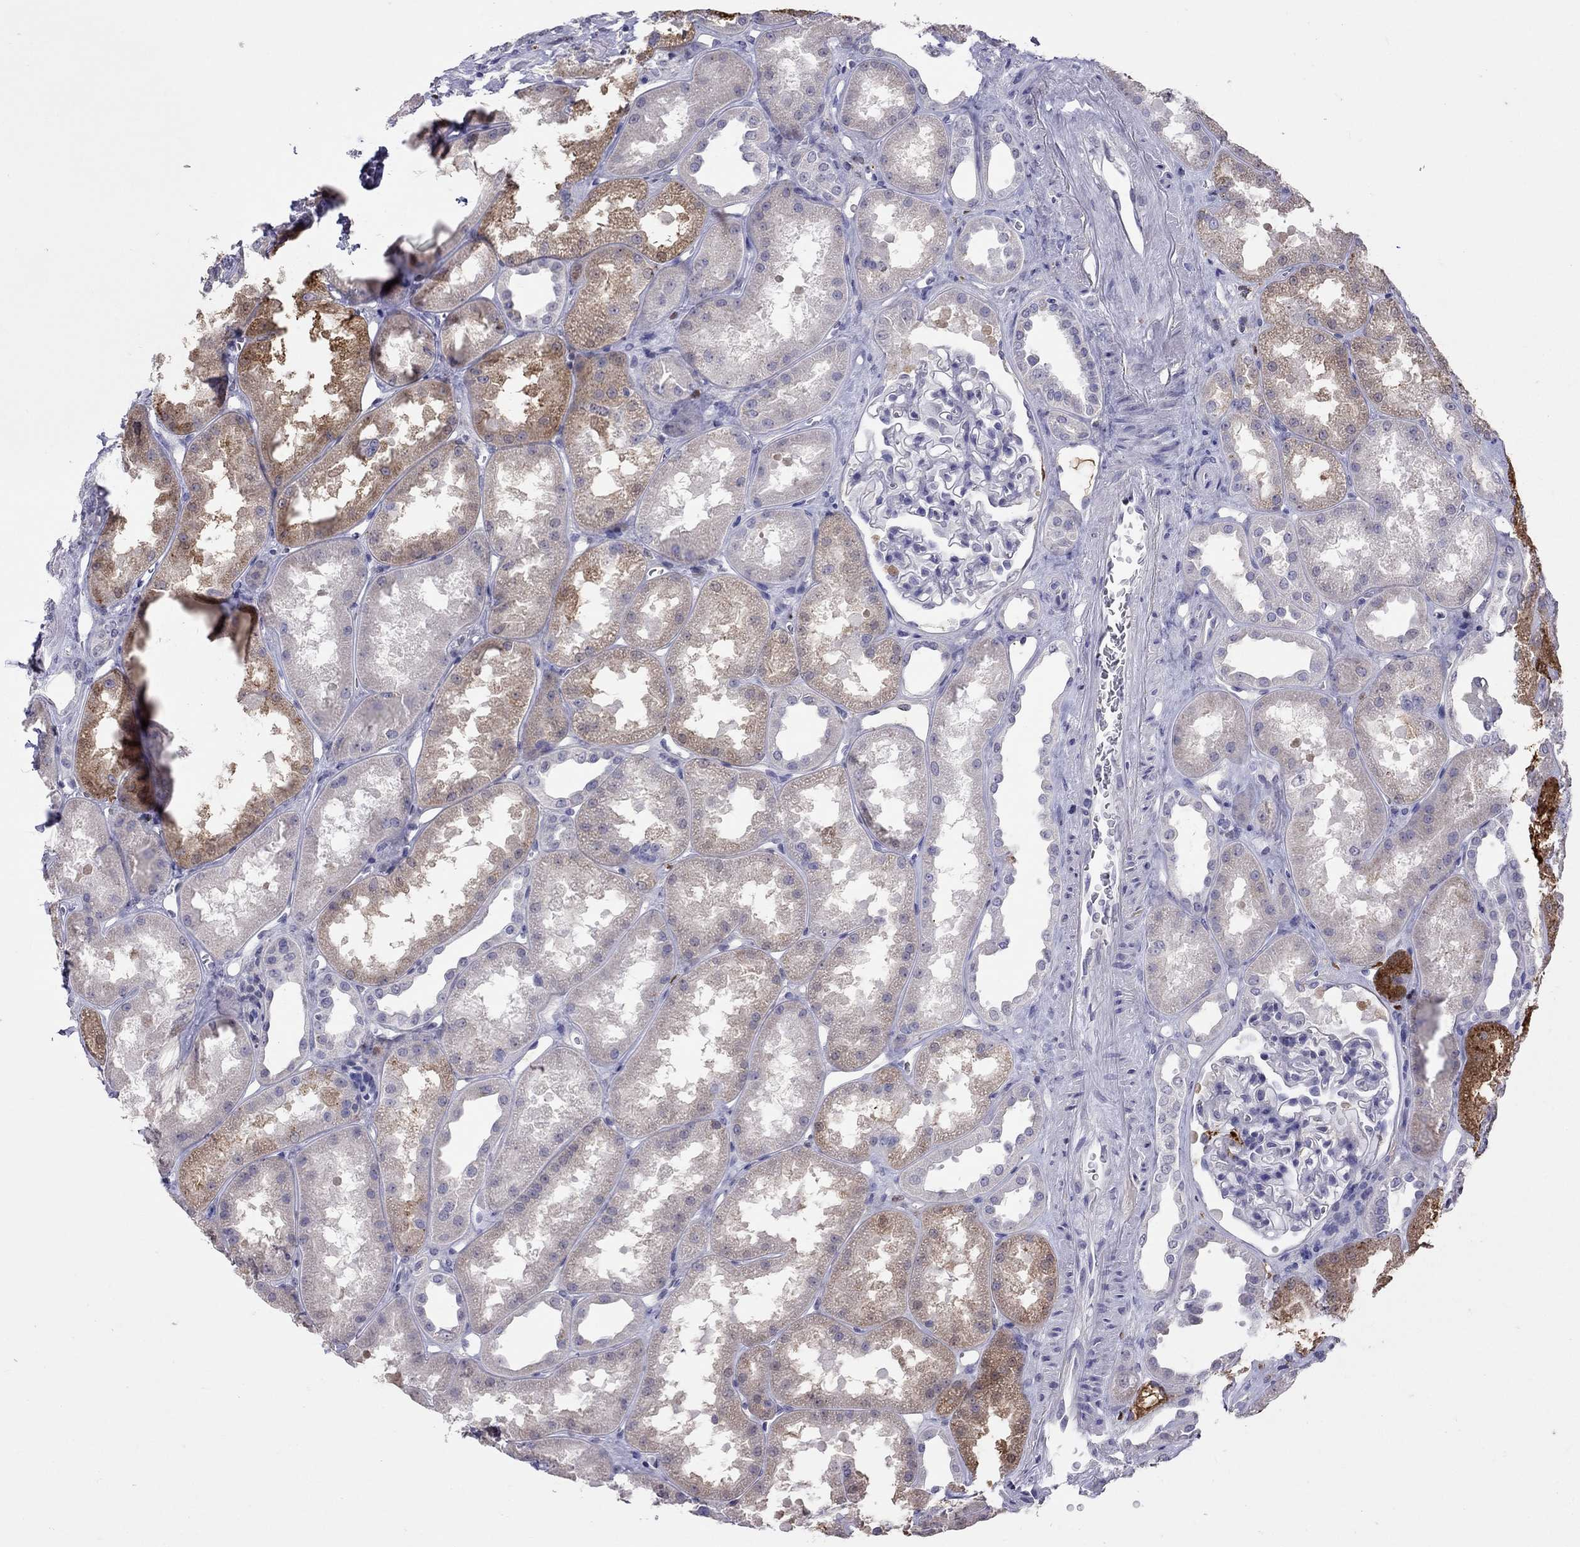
{"staining": {"intensity": "negative", "quantity": "none", "location": "none"}, "tissue": "kidney", "cell_type": "Cells in glomeruli", "image_type": "normal", "snomed": [{"axis": "morphology", "description": "Normal tissue, NOS"}, {"axis": "topography", "description": "Kidney"}], "caption": "The micrograph displays no staining of cells in glomeruli in unremarkable kidney.", "gene": "SERPINA3", "patient": {"sex": "male", "age": 61}}